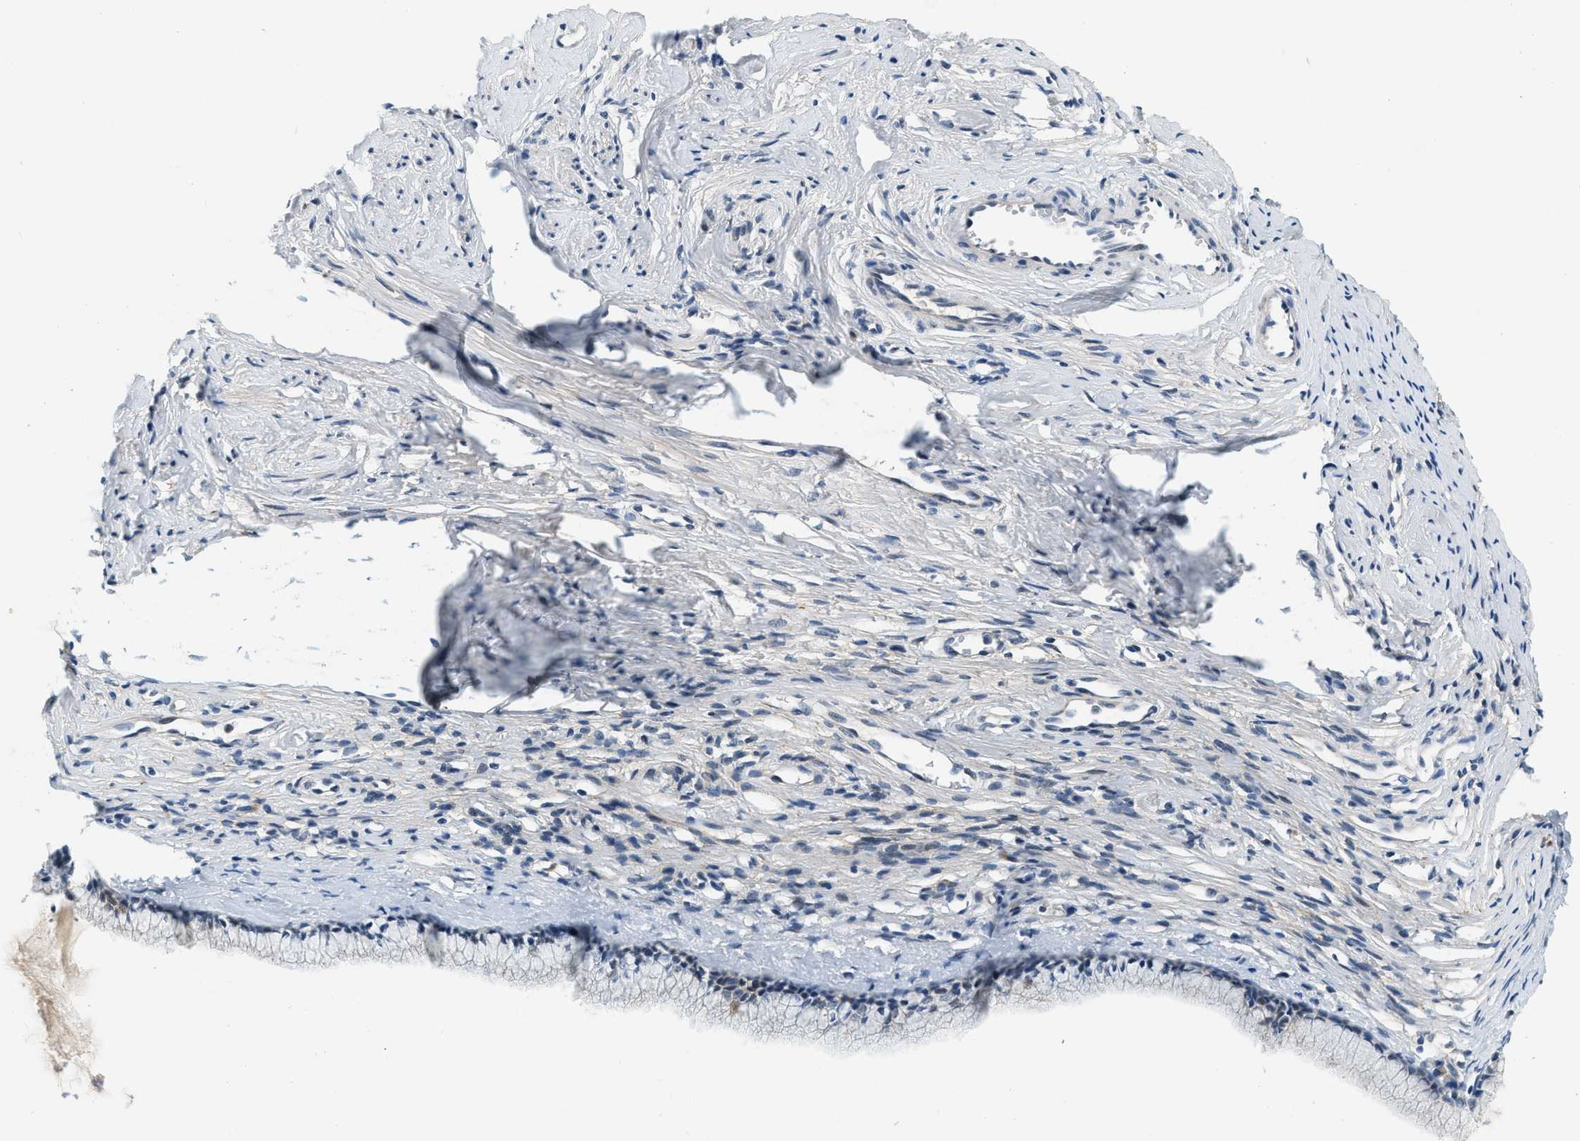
{"staining": {"intensity": "negative", "quantity": "none", "location": "none"}, "tissue": "cervix", "cell_type": "Glandular cells", "image_type": "normal", "snomed": [{"axis": "morphology", "description": "Normal tissue, NOS"}, {"axis": "topography", "description": "Cervix"}], "caption": "IHC of benign cervix displays no staining in glandular cells.", "gene": "YAE1", "patient": {"sex": "female", "age": 77}}